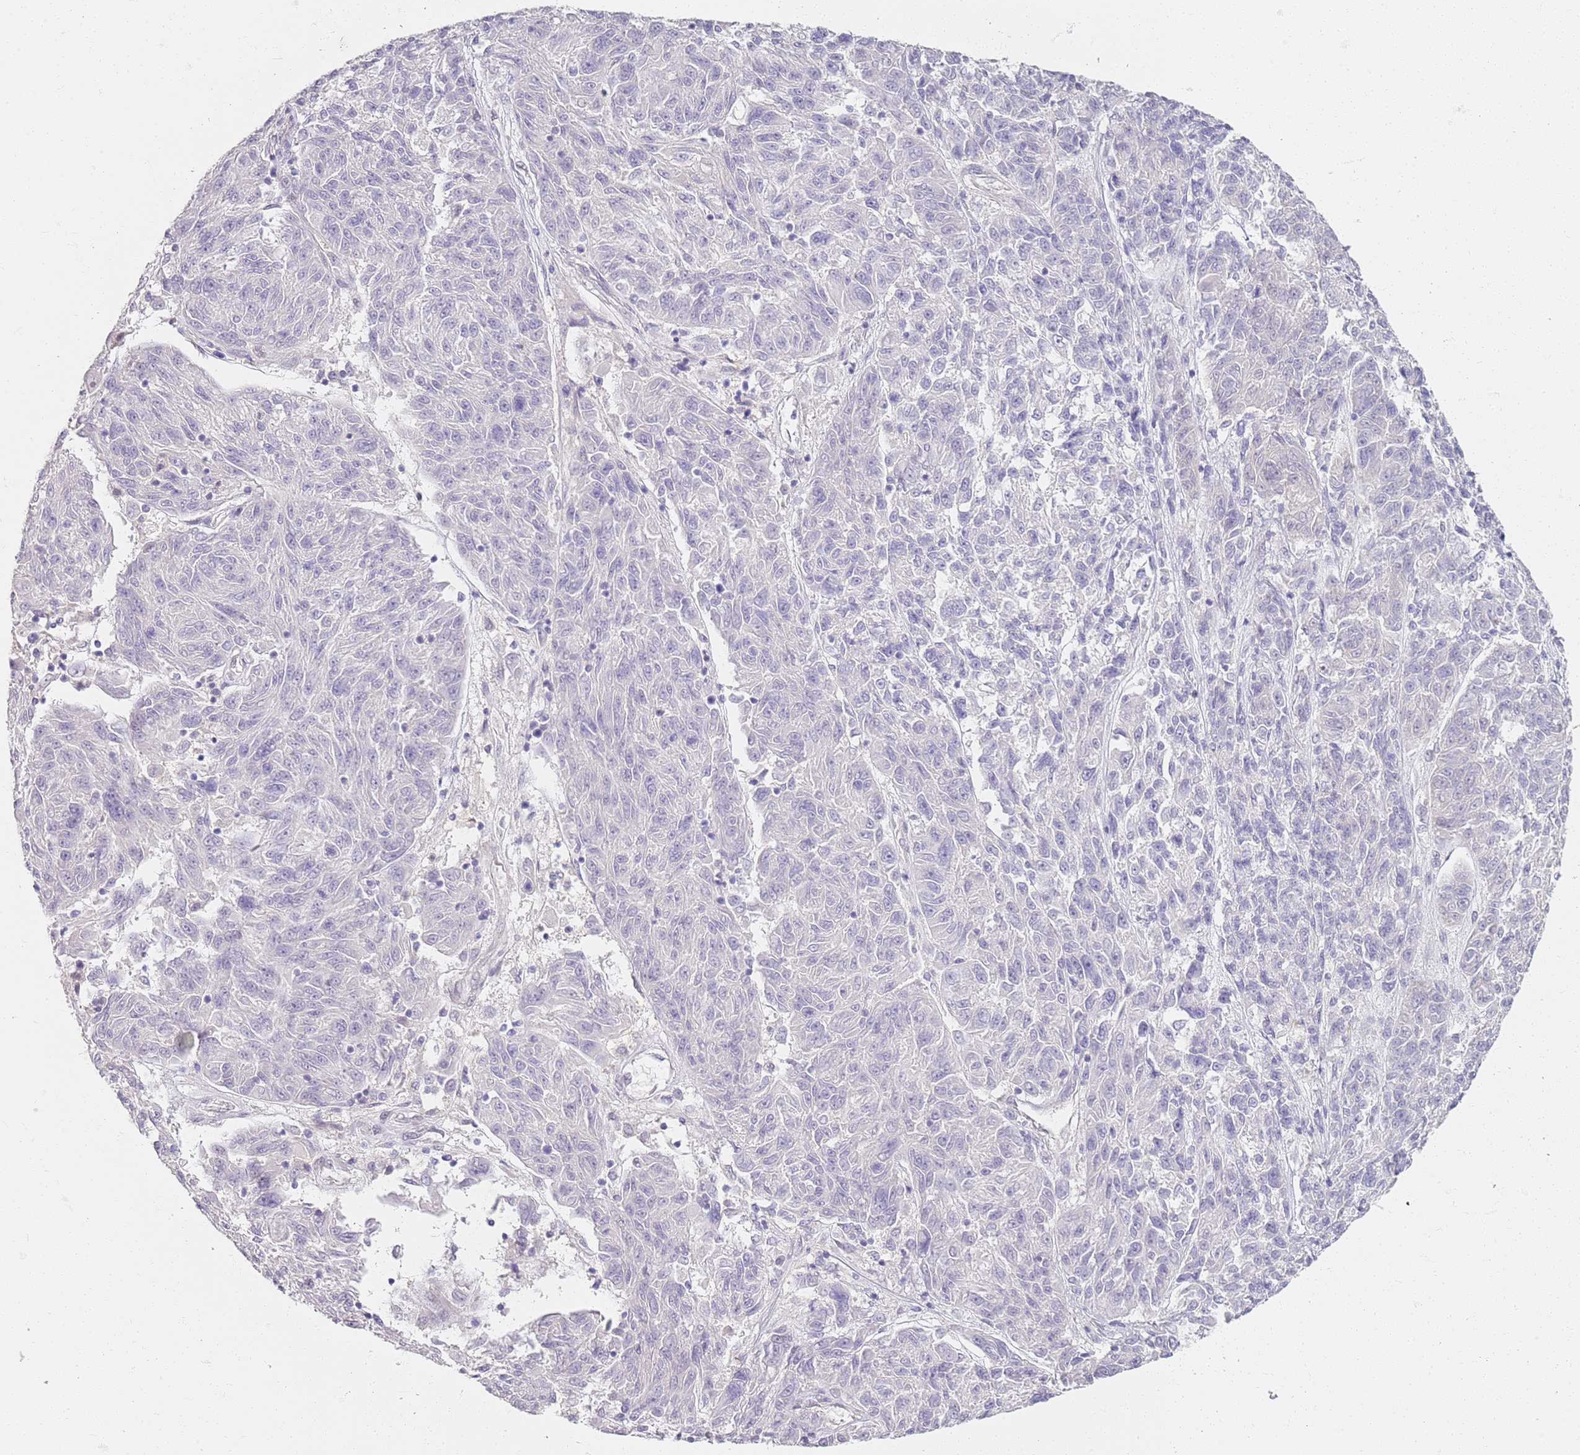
{"staining": {"intensity": "negative", "quantity": "none", "location": "none"}, "tissue": "melanoma", "cell_type": "Tumor cells", "image_type": "cancer", "snomed": [{"axis": "morphology", "description": "Malignant melanoma, NOS"}, {"axis": "topography", "description": "Skin"}], "caption": "This micrograph is of melanoma stained with immunohistochemistry to label a protein in brown with the nuclei are counter-stained blue. There is no staining in tumor cells.", "gene": "CD40LG", "patient": {"sex": "male", "age": 53}}